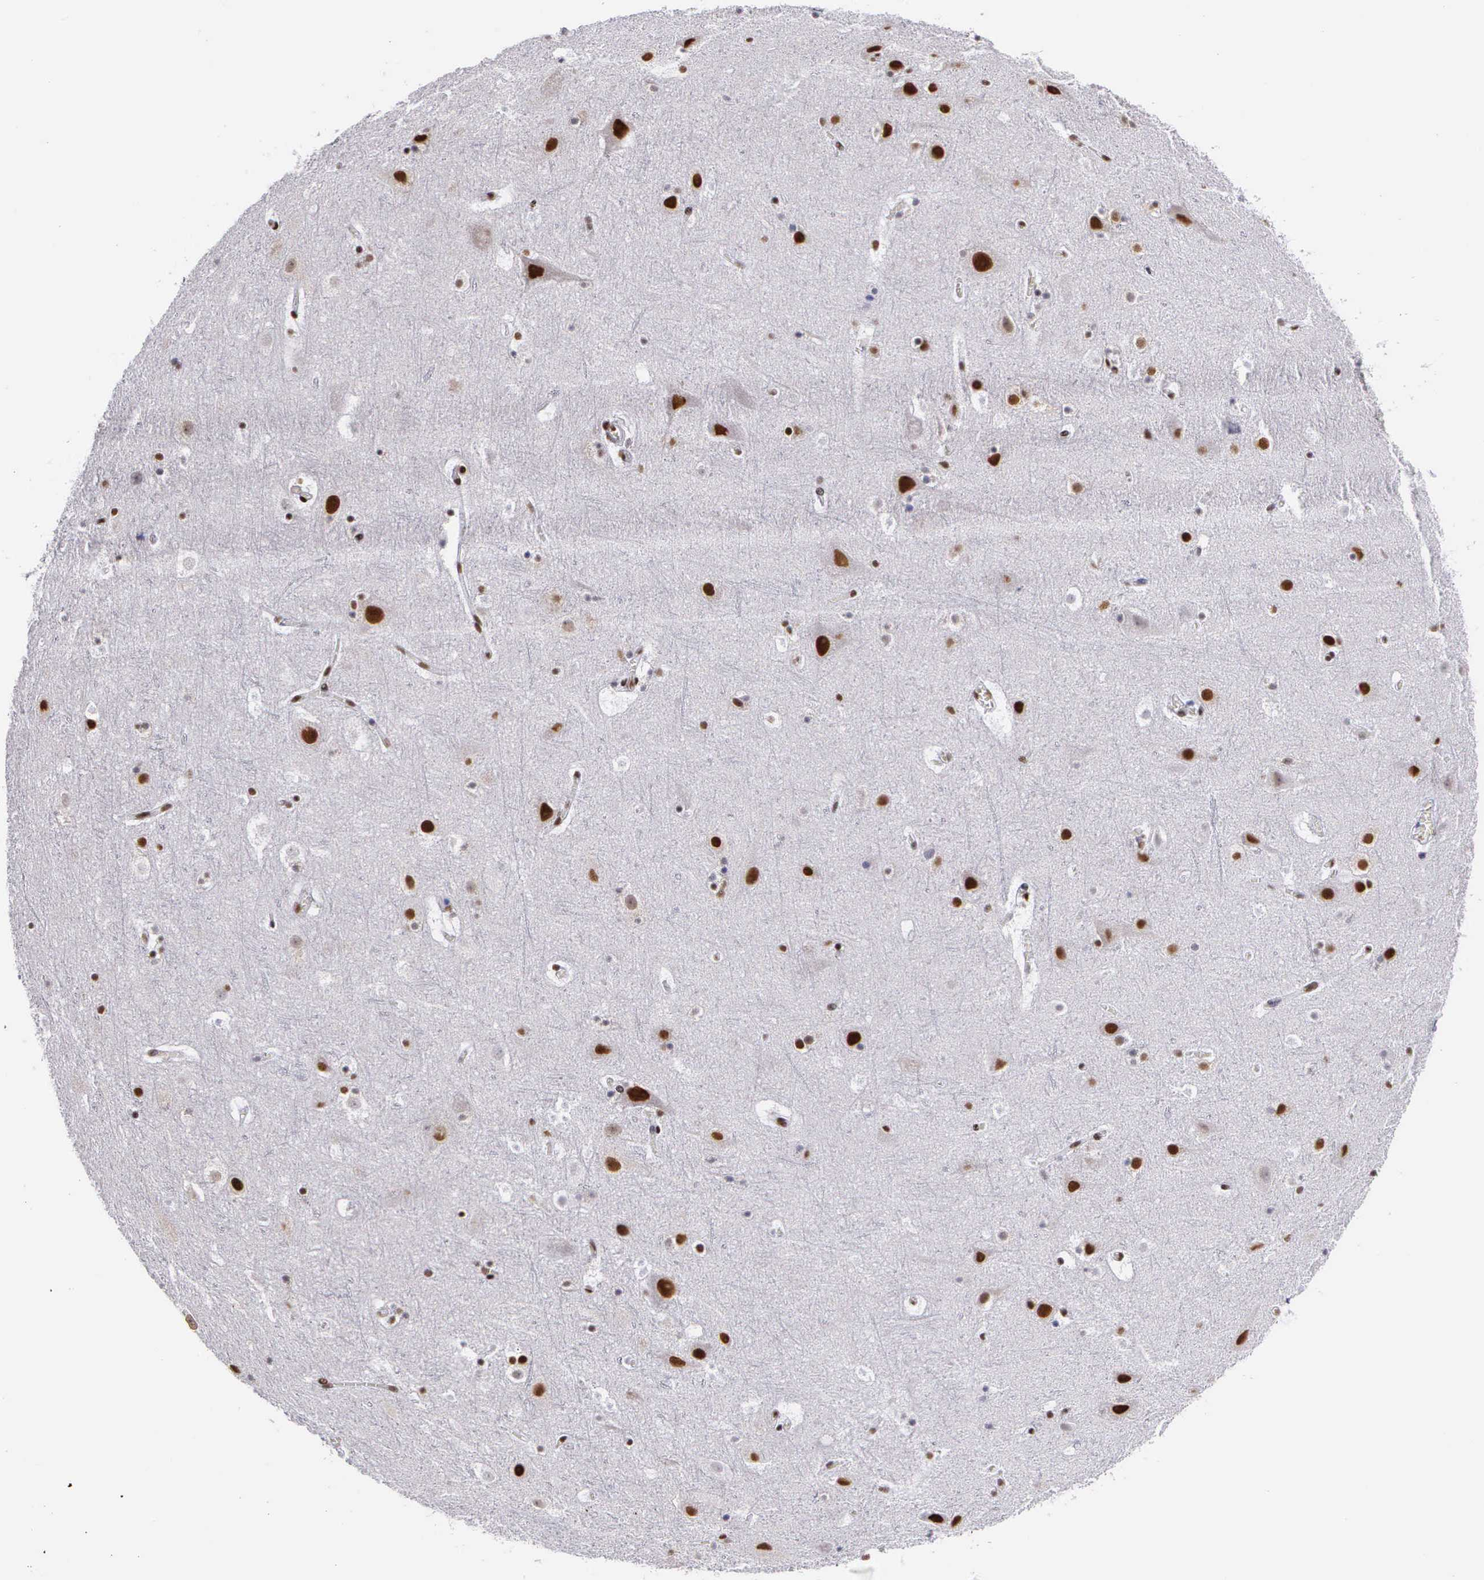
{"staining": {"intensity": "moderate", "quantity": "25%-75%", "location": "nuclear"}, "tissue": "cerebral cortex", "cell_type": "Endothelial cells", "image_type": "normal", "snomed": [{"axis": "morphology", "description": "Normal tissue, NOS"}, {"axis": "topography", "description": "Cerebral cortex"}], "caption": "This histopathology image demonstrates immunohistochemistry staining of normal cerebral cortex, with medium moderate nuclear staining in about 25%-75% of endothelial cells.", "gene": "CSTF2", "patient": {"sex": "male", "age": 45}}